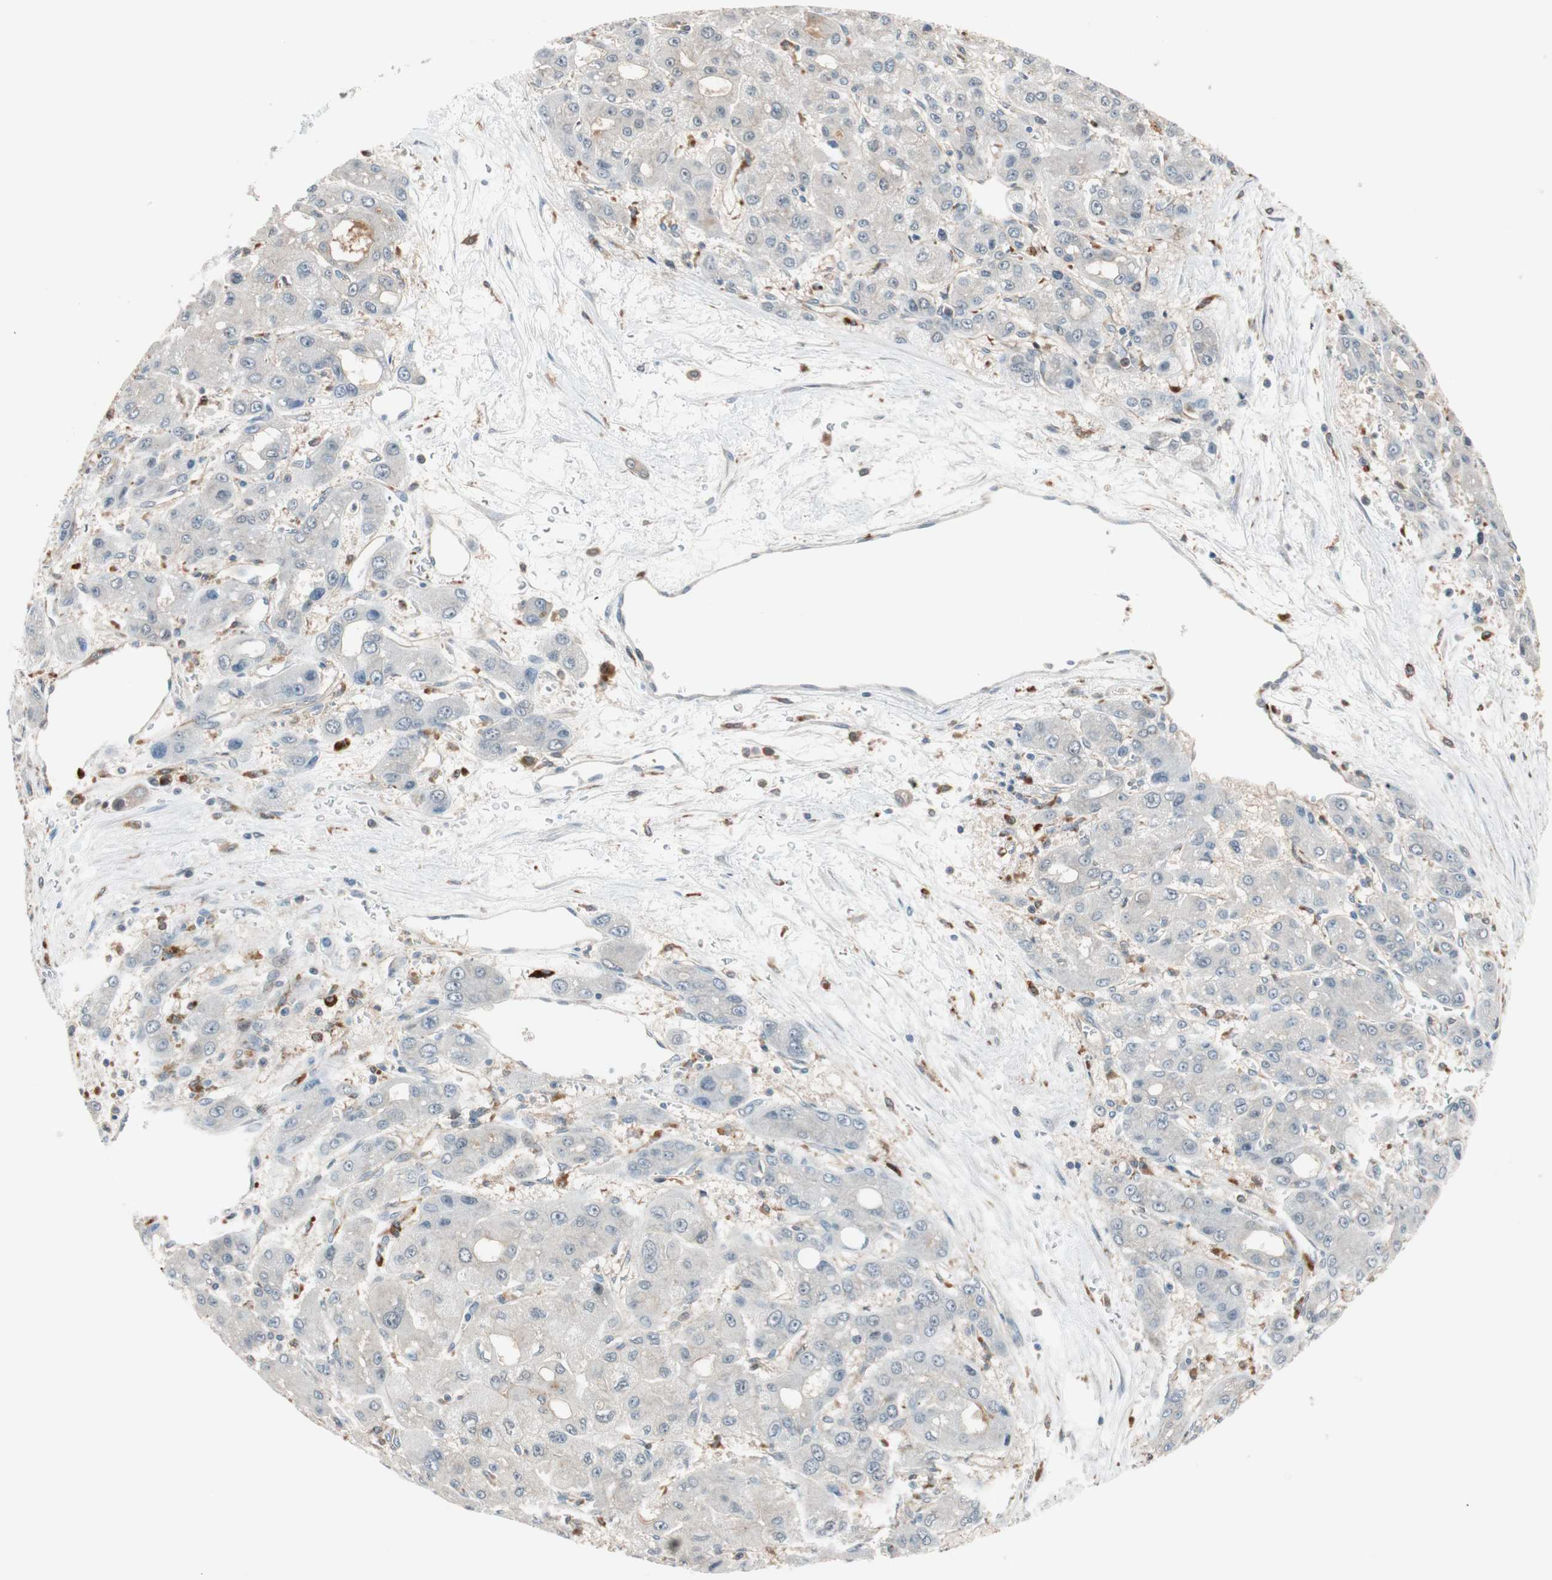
{"staining": {"intensity": "negative", "quantity": "none", "location": "none"}, "tissue": "liver cancer", "cell_type": "Tumor cells", "image_type": "cancer", "snomed": [{"axis": "morphology", "description": "Carcinoma, Hepatocellular, NOS"}, {"axis": "topography", "description": "Liver"}], "caption": "The immunohistochemistry photomicrograph has no significant expression in tumor cells of liver cancer tissue.", "gene": "PIK3R3", "patient": {"sex": "male", "age": 55}}